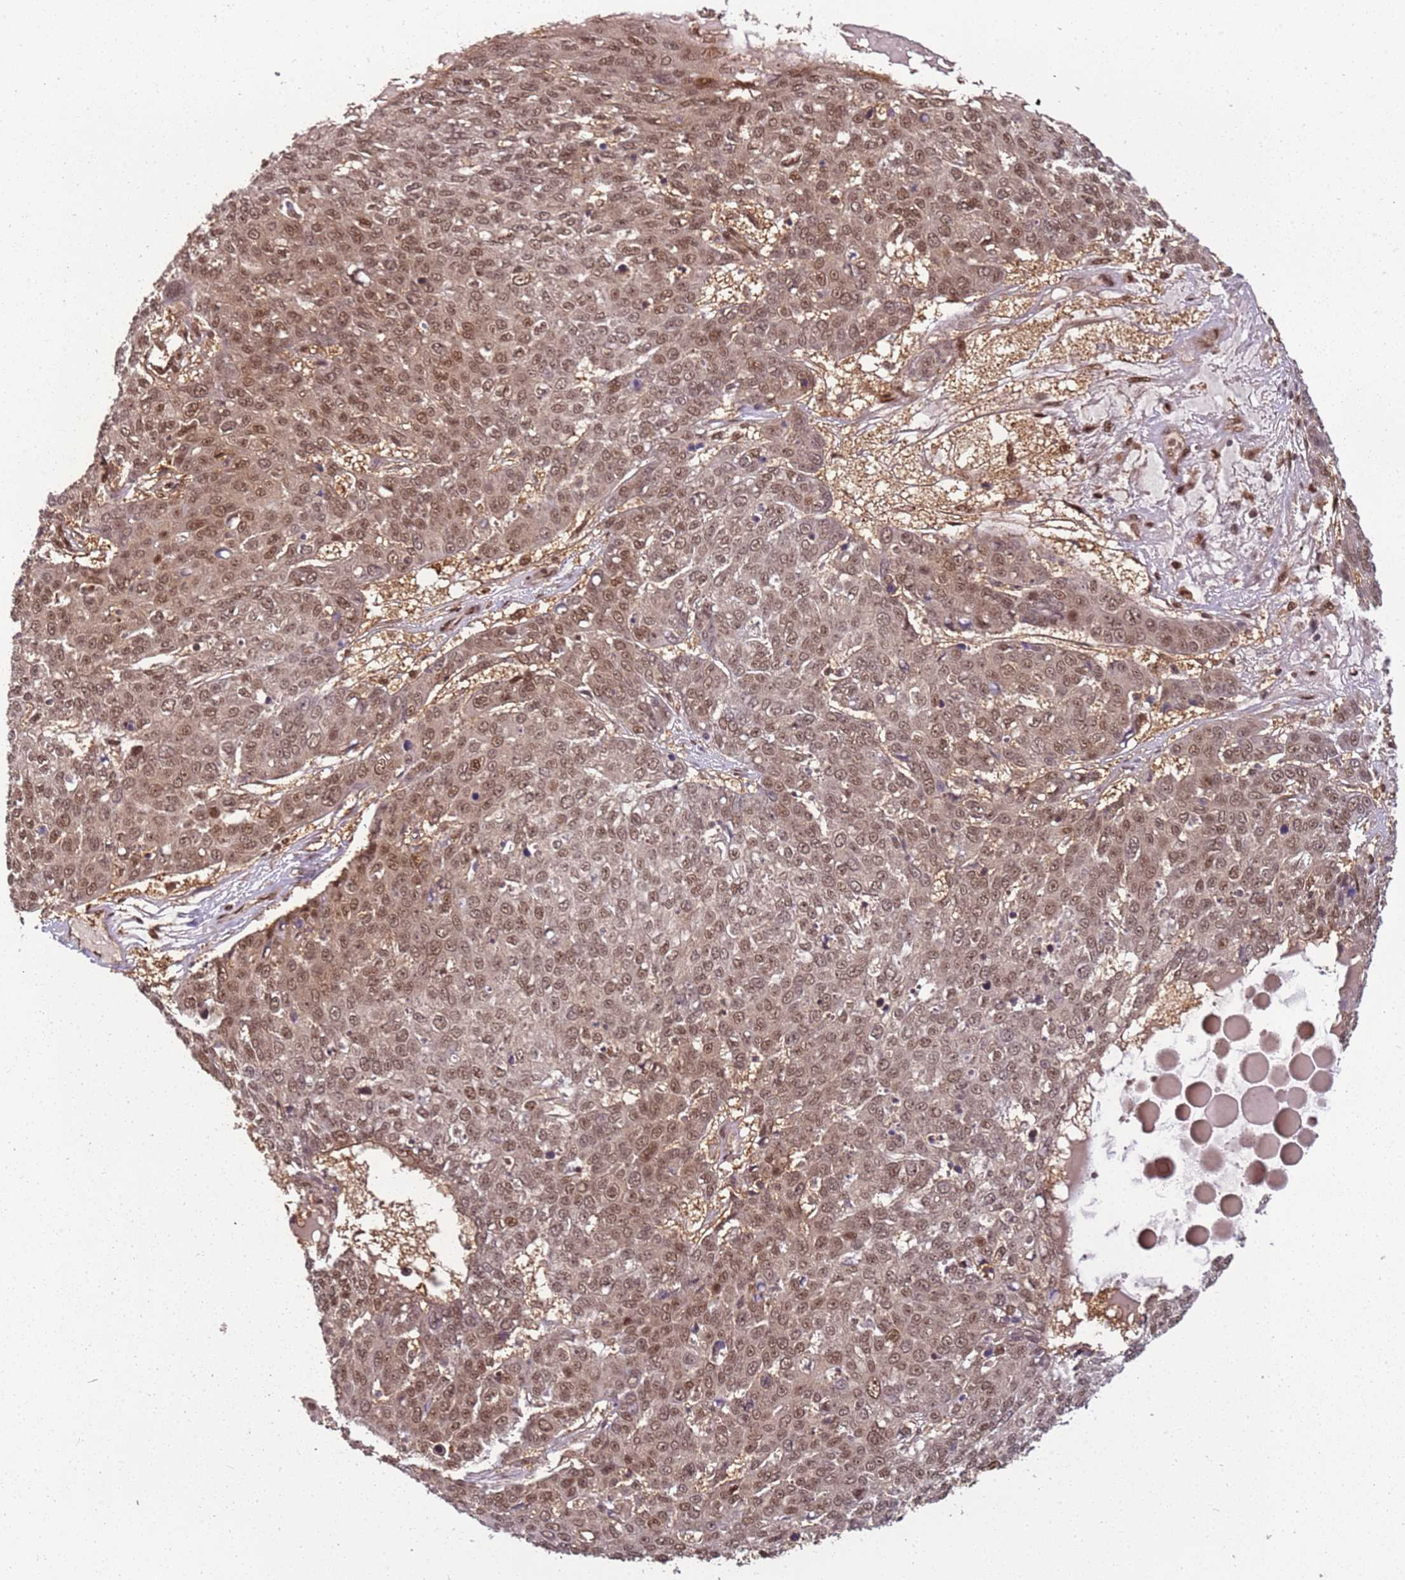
{"staining": {"intensity": "moderate", "quantity": ">75%", "location": "nuclear"}, "tissue": "skin cancer", "cell_type": "Tumor cells", "image_type": "cancer", "snomed": [{"axis": "morphology", "description": "Squamous cell carcinoma, NOS"}, {"axis": "topography", "description": "Skin"}], "caption": "There is medium levels of moderate nuclear expression in tumor cells of squamous cell carcinoma (skin), as demonstrated by immunohistochemical staining (brown color).", "gene": "PGLS", "patient": {"sex": "male", "age": 71}}